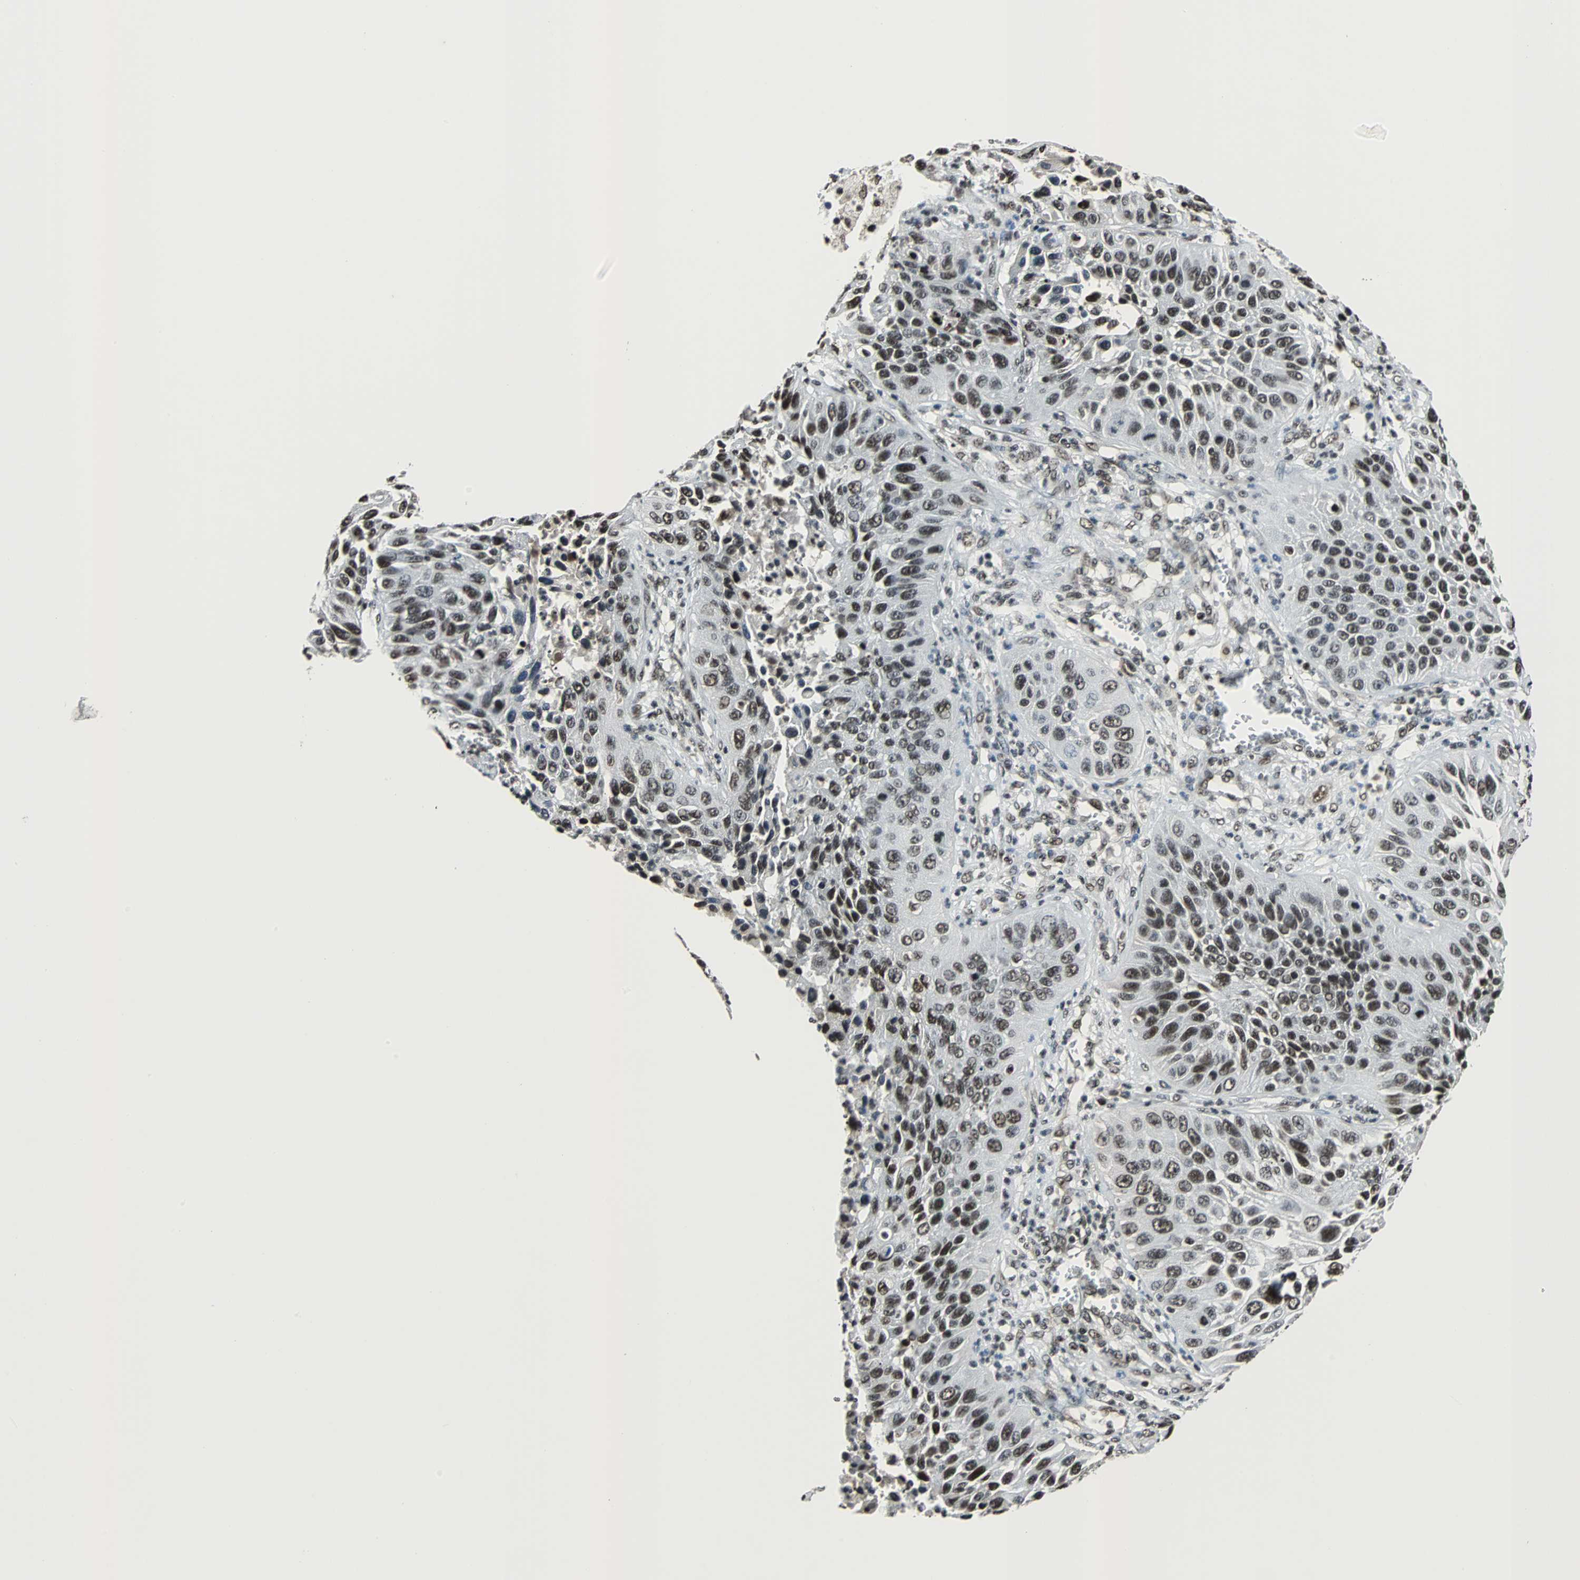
{"staining": {"intensity": "strong", "quantity": ">75%", "location": "nuclear"}, "tissue": "lung cancer", "cell_type": "Tumor cells", "image_type": "cancer", "snomed": [{"axis": "morphology", "description": "Squamous cell carcinoma, NOS"}, {"axis": "topography", "description": "Lung"}], "caption": "Brown immunohistochemical staining in squamous cell carcinoma (lung) shows strong nuclear staining in approximately >75% of tumor cells.", "gene": "REST", "patient": {"sex": "female", "age": 76}}